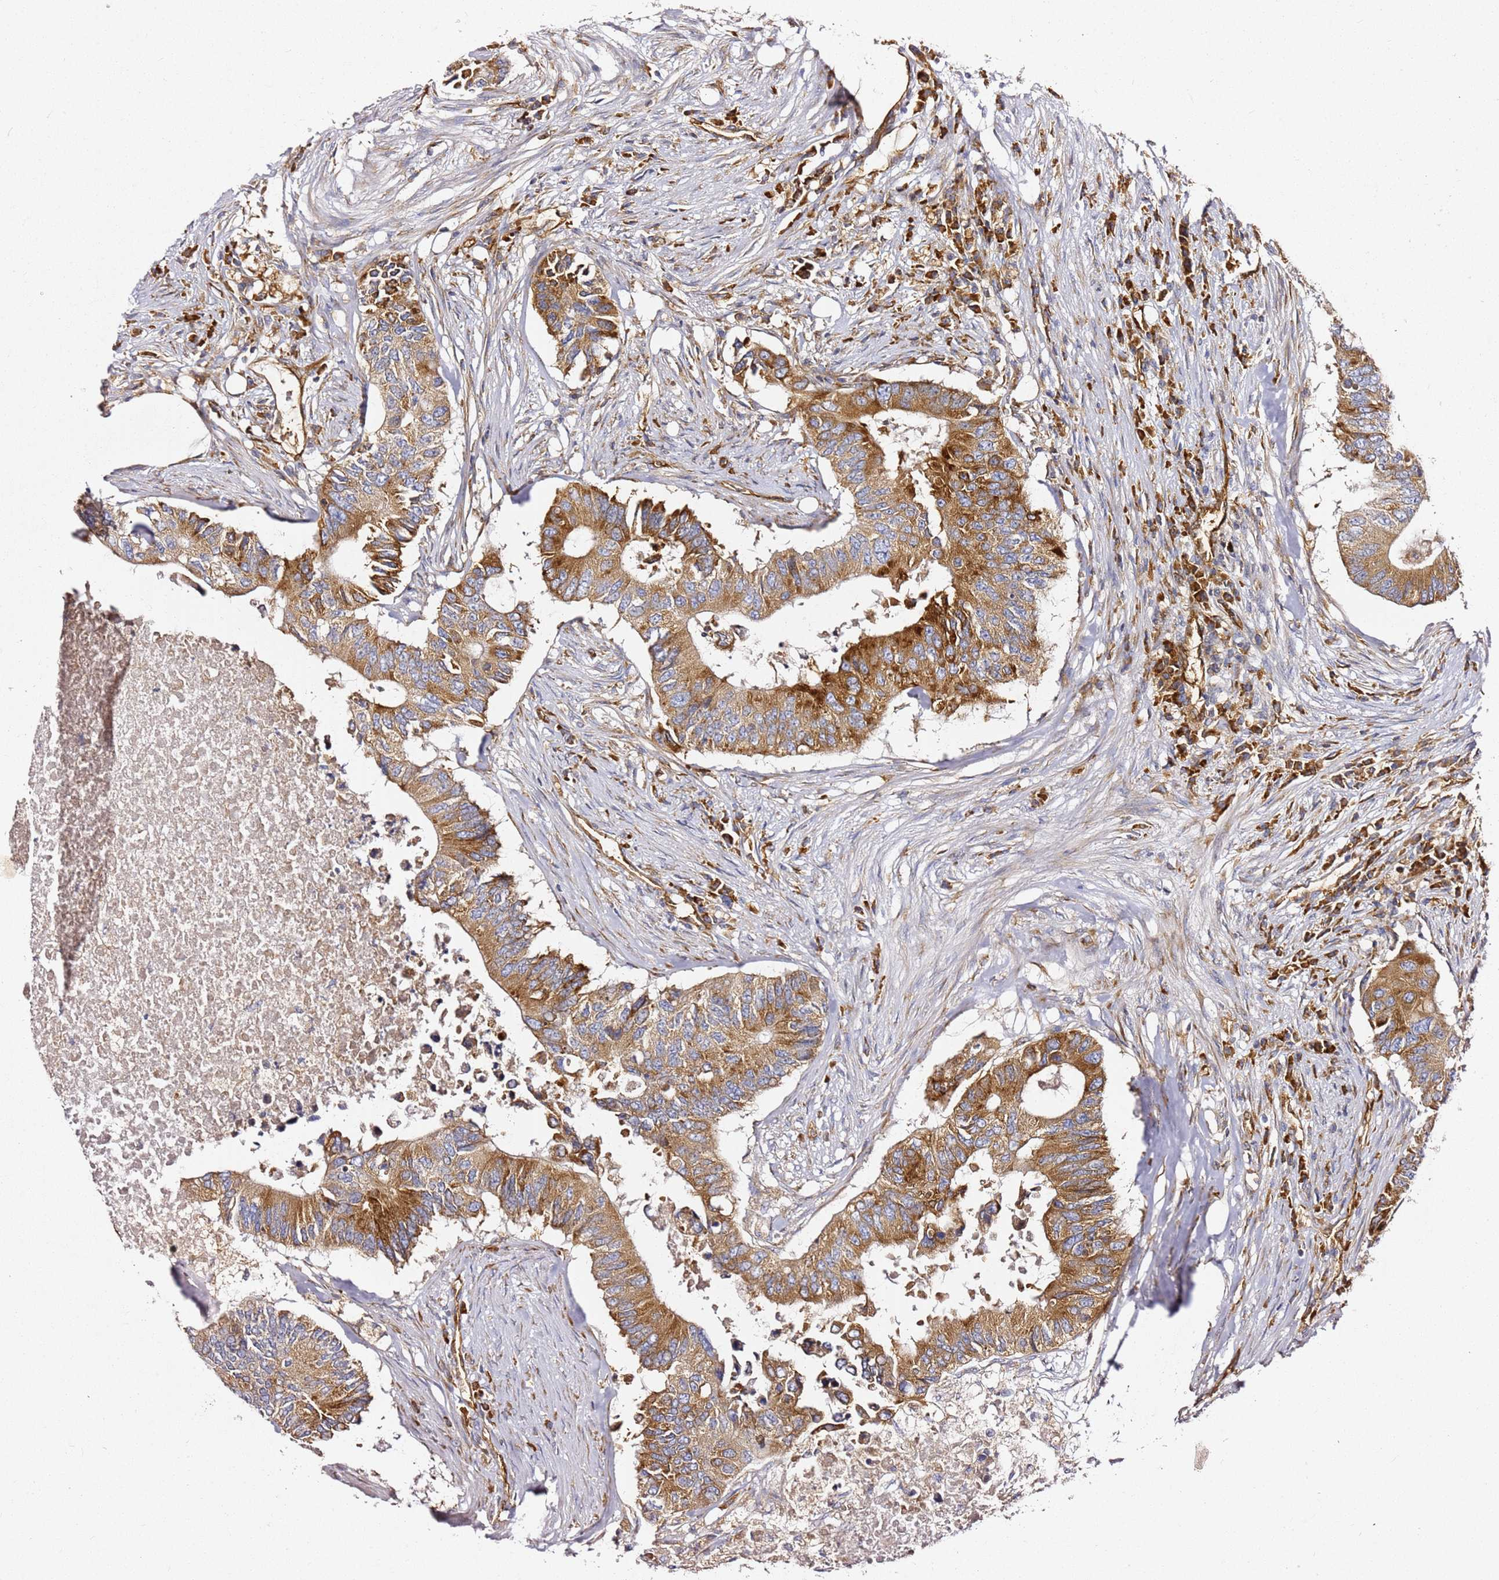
{"staining": {"intensity": "moderate", "quantity": ">75%", "location": "cytoplasmic/membranous"}, "tissue": "colorectal cancer", "cell_type": "Tumor cells", "image_type": "cancer", "snomed": [{"axis": "morphology", "description": "Adenocarcinoma, NOS"}, {"axis": "topography", "description": "Colon"}], "caption": "DAB immunohistochemical staining of human adenocarcinoma (colorectal) demonstrates moderate cytoplasmic/membranous protein positivity in about >75% of tumor cells. The protein is shown in brown color, while the nuclei are stained blue.", "gene": "KIF7", "patient": {"sex": "male", "age": 71}}